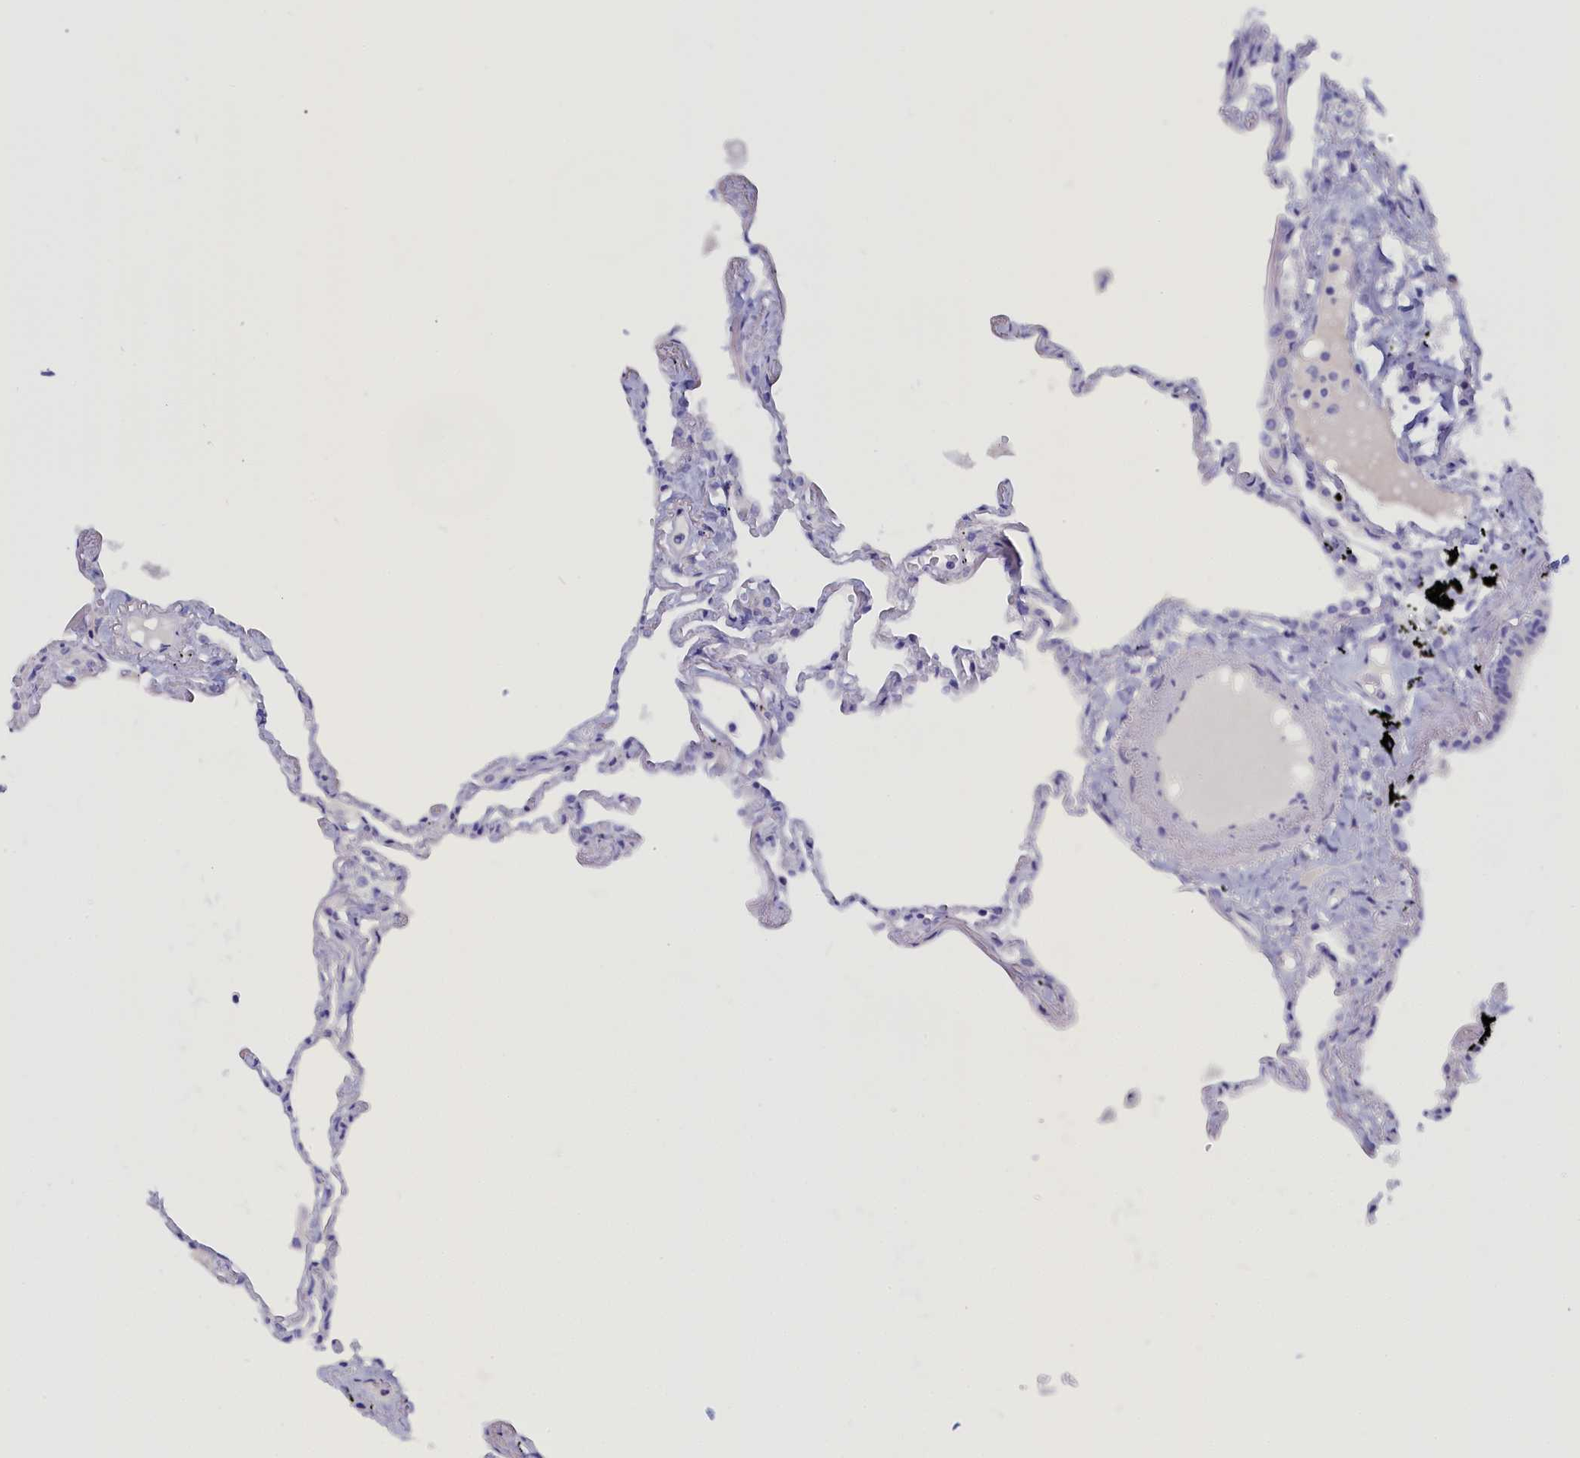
{"staining": {"intensity": "negative", "quantity": "none", "location": "none"}, "tissue": "lung", "cell_type": "Alveolar cells", "image_type": "normal", "snomed": [{"axis": "morphology", "description": "Normal tissue, NOS"}, {"axis": "topography", "description": "Lung"}], "caption": "Immunohistochemical staining of benign human lung demonstrates no significant positivity in alveolar cells.", "gene": "ANKRD2", "patient": {"sex": "female", "age": 67}}